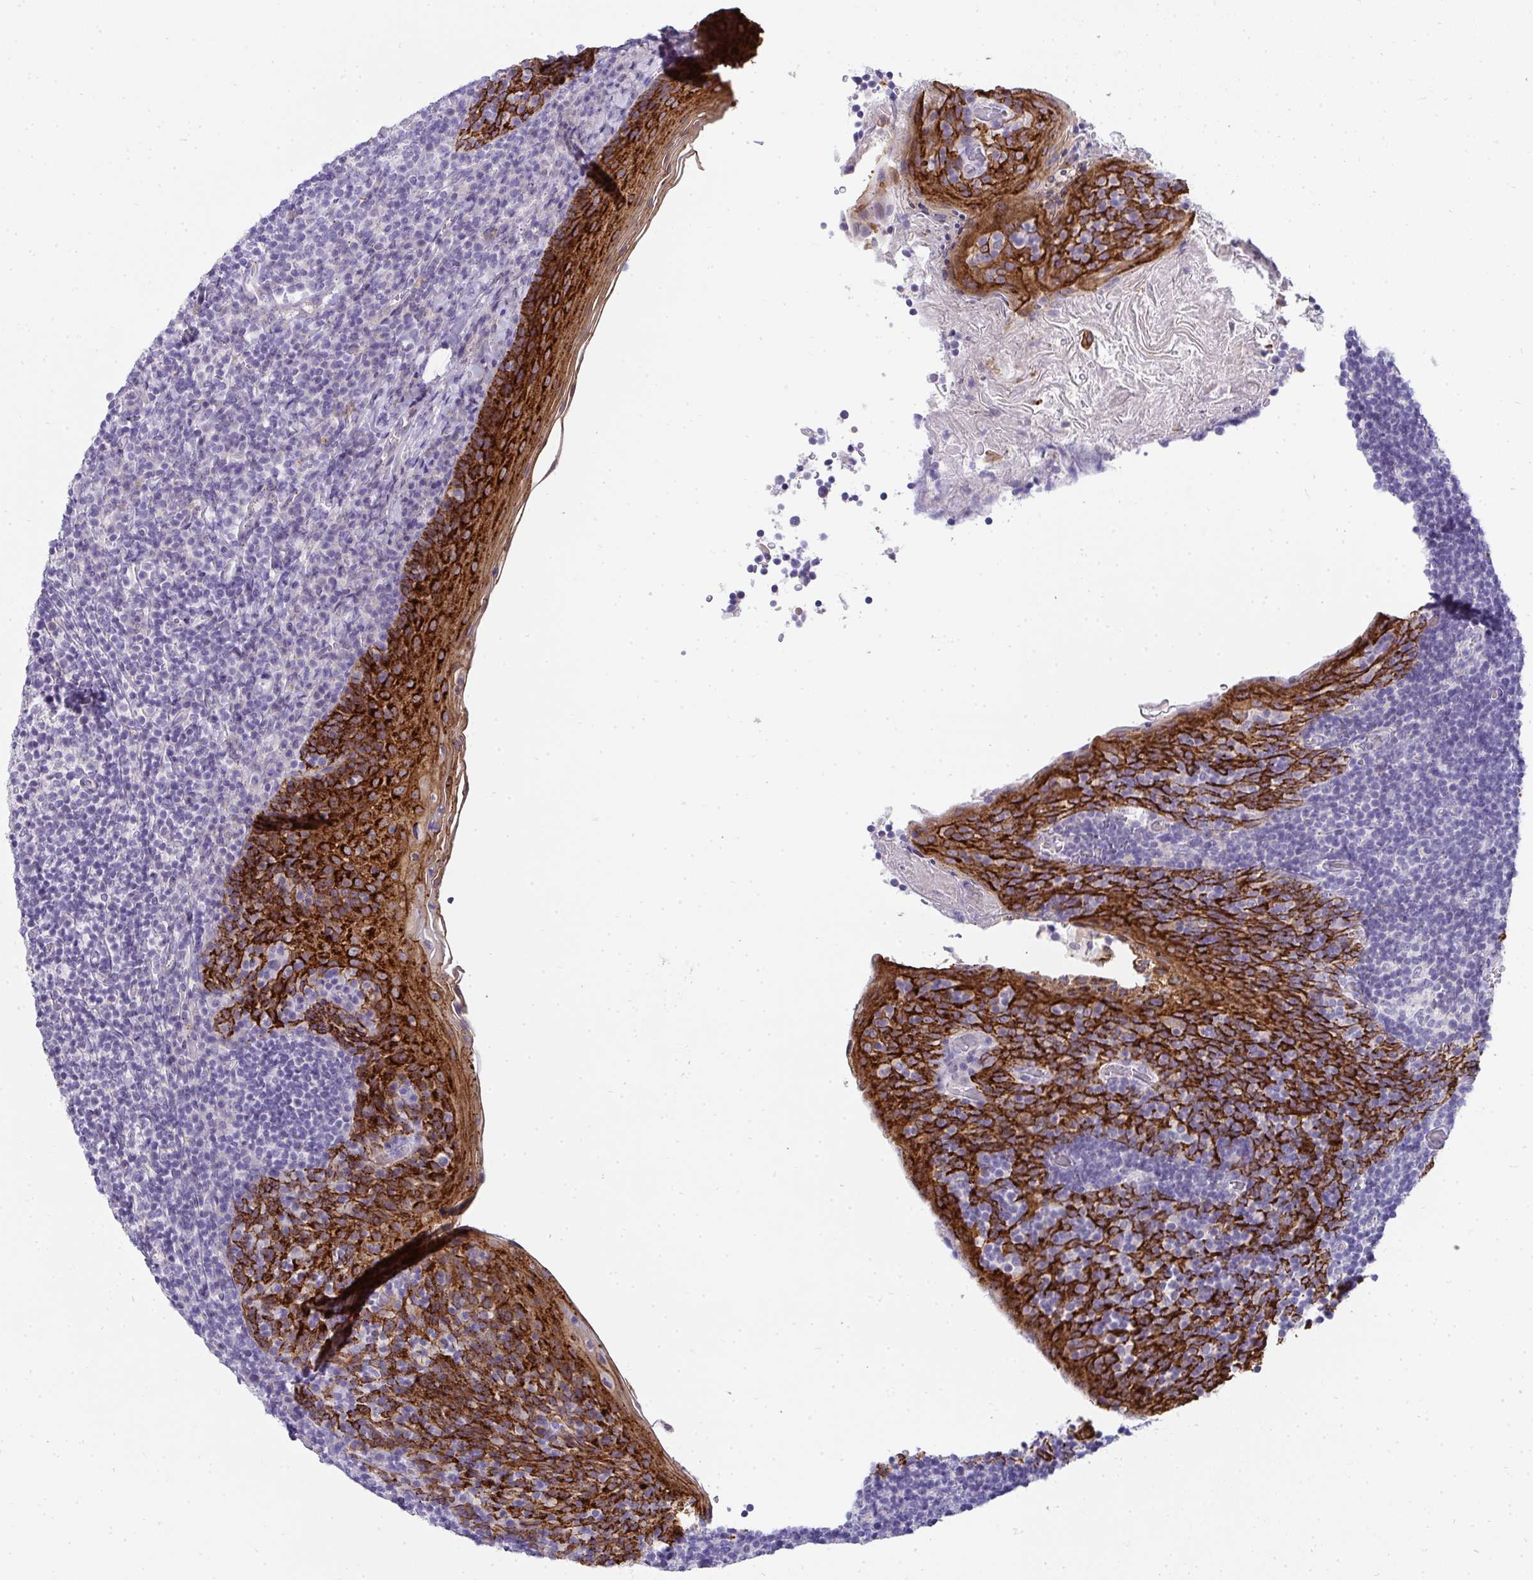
{"staining": {"intensity": "negative", "quantity": "none", "location": "none"}, "tissue": "tonsil", "cell_type": "Non-germinal center cells", "image_type": "normal", "snomed": [{"axis": "morphology", "description": "Normal tissue, NOS"}, {"axis": "topography", "description": "Tonsil"}], "caption": "Tonsil was stained to show a protein in brown. There is no significant positivity in non-germinal center cells. (IHC, brightfield microscopy, high magnification).", "gene": "AK5", "patient": {"sex": "female", "age": 10}}